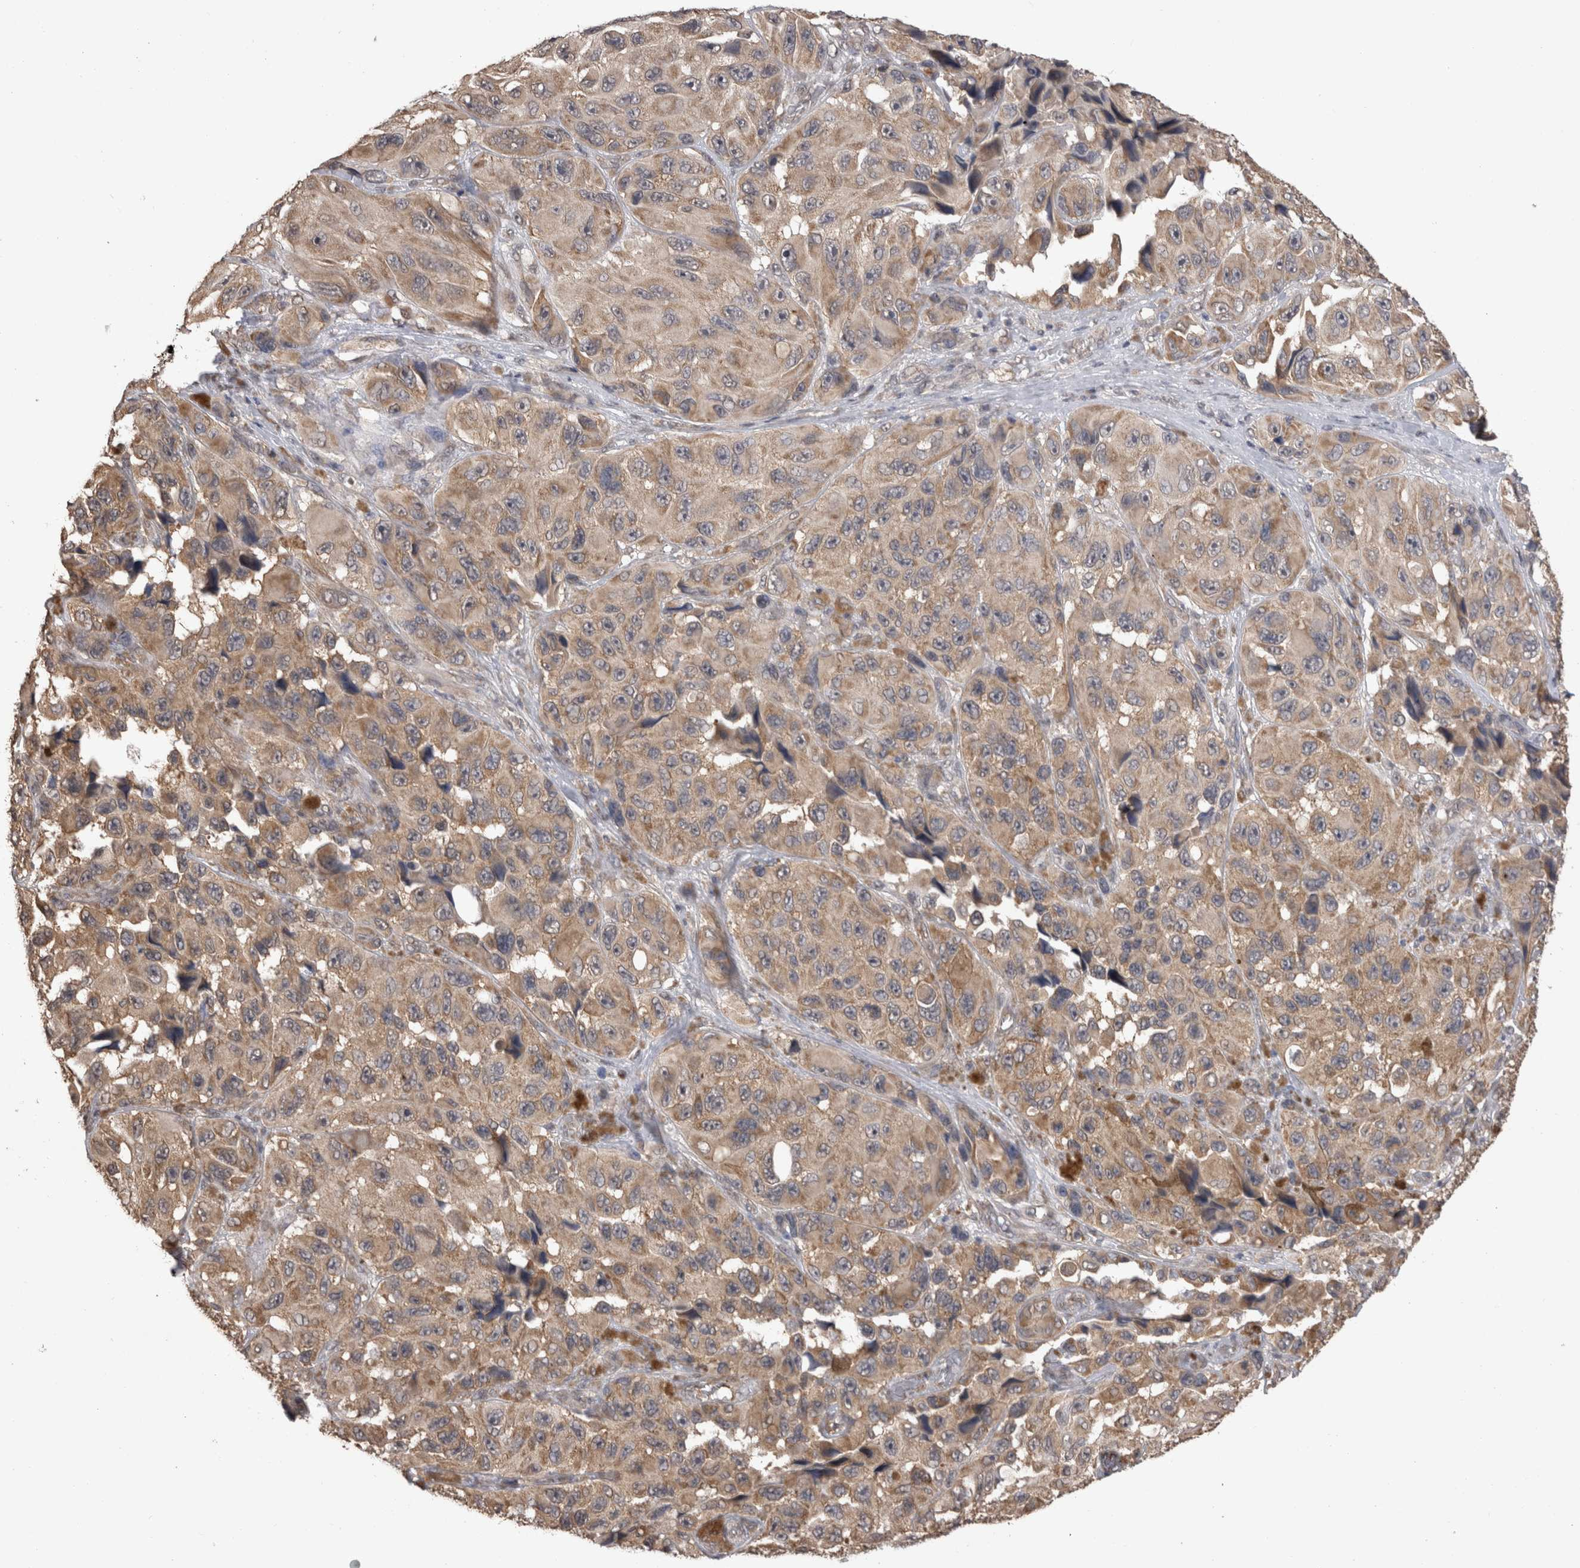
{"staining": {"intensity": "weak", "quantity": ">75%", "location": "cytoplasmic/membranous"}, "tissue": "melanoma", "cell_type": "Tumor cells", "image_type": "cancer", "snomed": [{"axis": "morphology", "description": "Malignant melanoma, NOS"}, {"axis": "topography", "description": "Skin"}], "caption": "A brown stain highlights weak cytoplasmic/membranous staining of a protein in human malignant melanoma tumor cells. Nuclei are stained in blue.", "gene": "PAK4", "patient": {"sex": "female", "age": 73}}